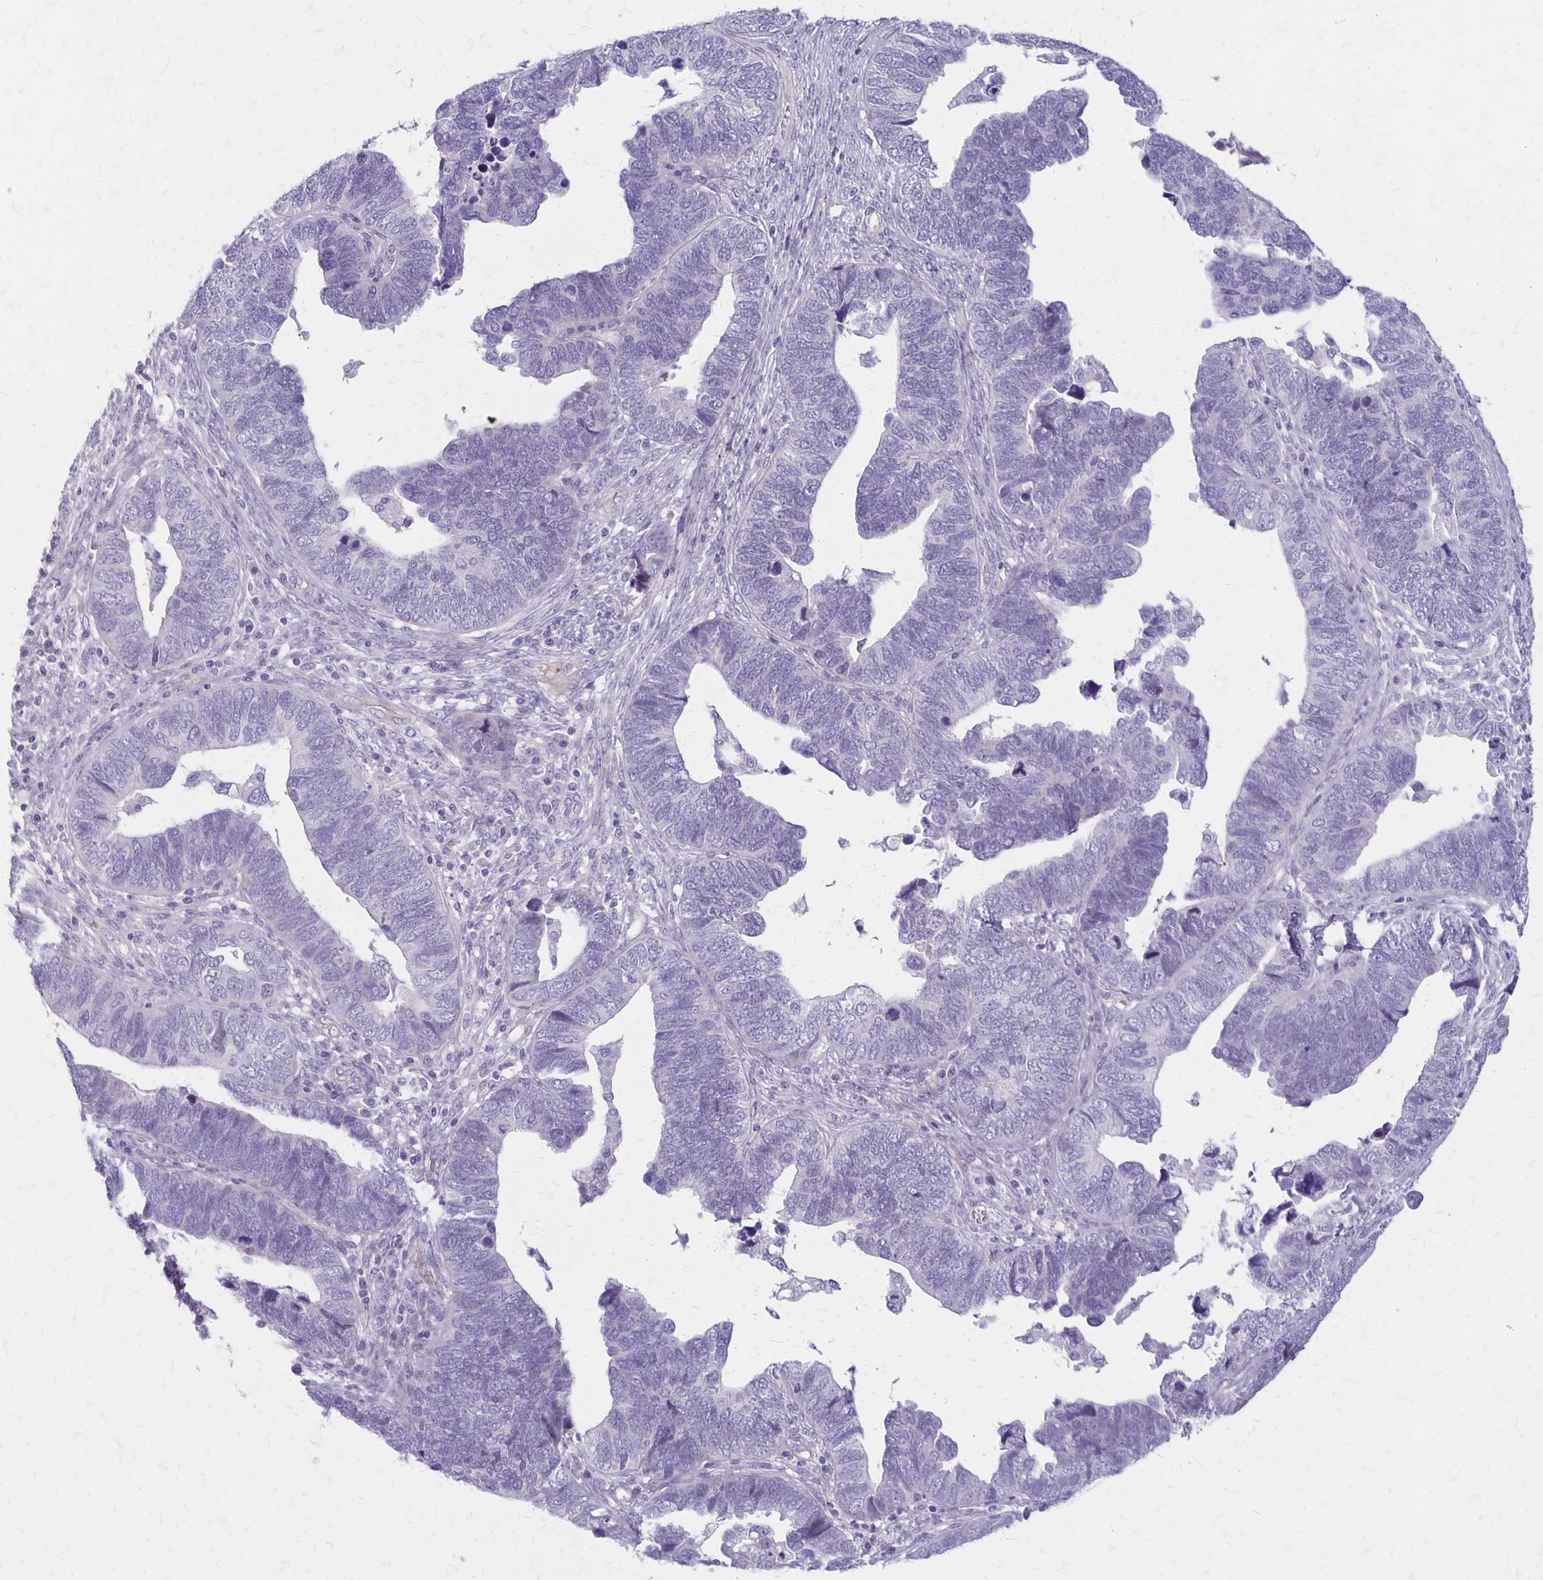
{"staining": {"intensity": "negative", "quantity": "none", "location": "none"}, "tissue": "endometrial cancer", "cell_type": "Tumor cells", "image_type": "cancer", "snomed": [{"axis": "morphology", "description": "Adenocarcinoma, NOS"}, {"axis": "topography", "description": "Endometrium"}], "caption": "Endometrial adenocarcinoma was stained to show a protein in brown. There is no significant staining in tumor cells. (DAB (3,3'-diaminobenzidine) immunohistochemistry, high magnification).", "gene": "HOMER1", "patient": {"sex": "female", "age": 79}}